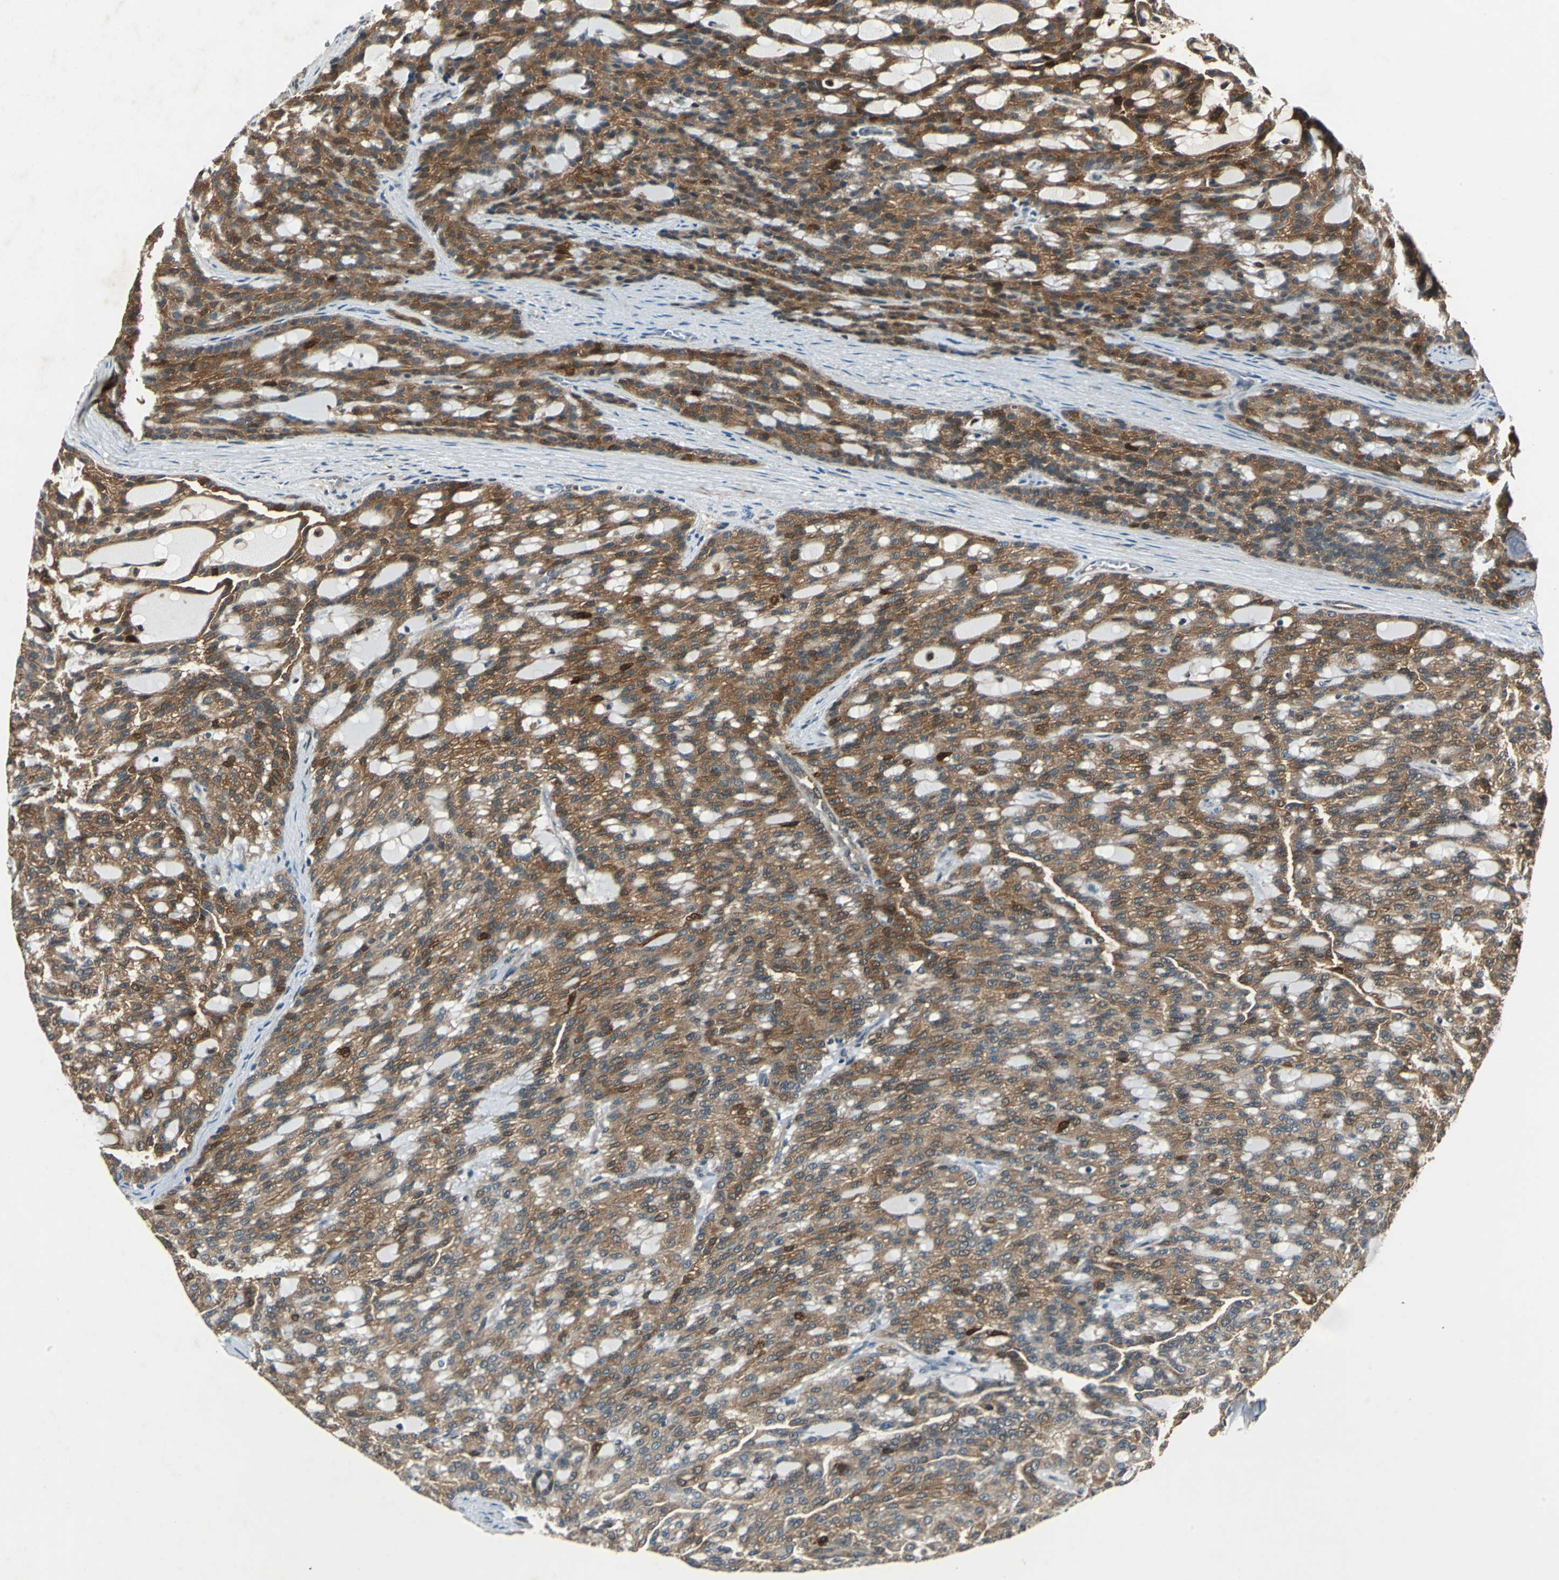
{"staining": {"intensity": "moderate", "quantity": ">75%", "location": "cytoplasmic/membranous"}, "tissue": "renal cancer", "cell_type": "Tumor cells", "image_type": "cancer", "snomed": [{"axis": "morphology", "description": "Adenocarcinoma, NOS"}, {"axis": "topography", "description": "Kidney"}], "caption": "Immunohistochemistry (IHC) of human adenocarcinoma (renal) demonstrates medium levels of moderate cytoplasmic/membranous positivity in approximately >75% of tumor cells.", "gene": "RRM2B", "patient": {"sex": "male", "age": 63}}